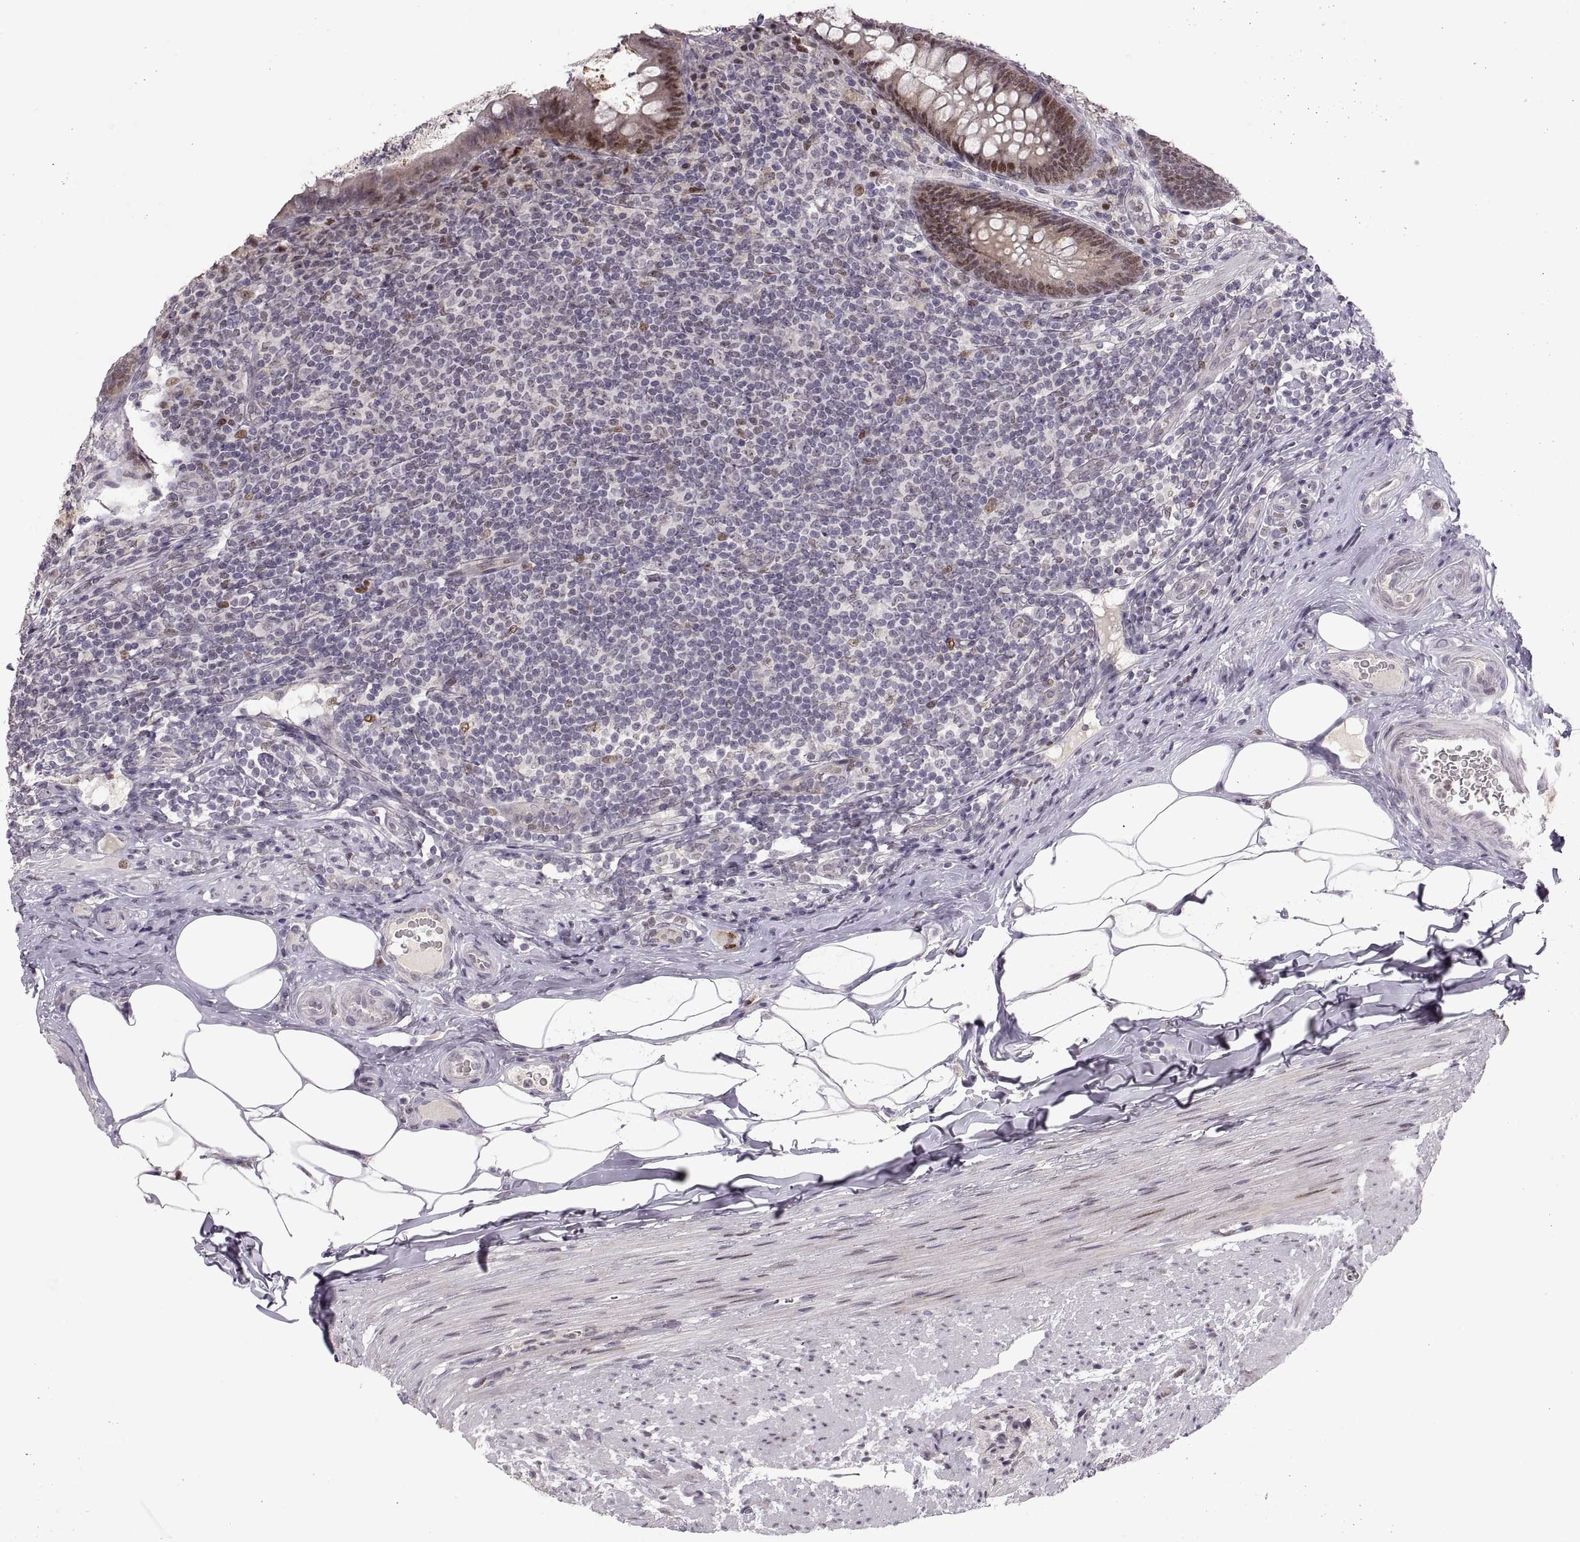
{"staining": {"intensity": "moderate", "quantity": "25%-75%", "location": "nuclear"}, "tissue": "appendix", "cell_type": "Glandular cells", "image_type": "normal", "snomed": [{"axis": "morphology", "description": "Normal tissue, NOS"}, {"axis": "topography", "description": "Appendix"}], "caption": "A brown stain labels moderate nuclear expression of a protein in glandular cells of unremarkable human appendix. The protein of interest is shown in brown color, while the nuclei are stained blue.", "gene": "SNAI1", "patient": {"sex": "male", "age": 47}}